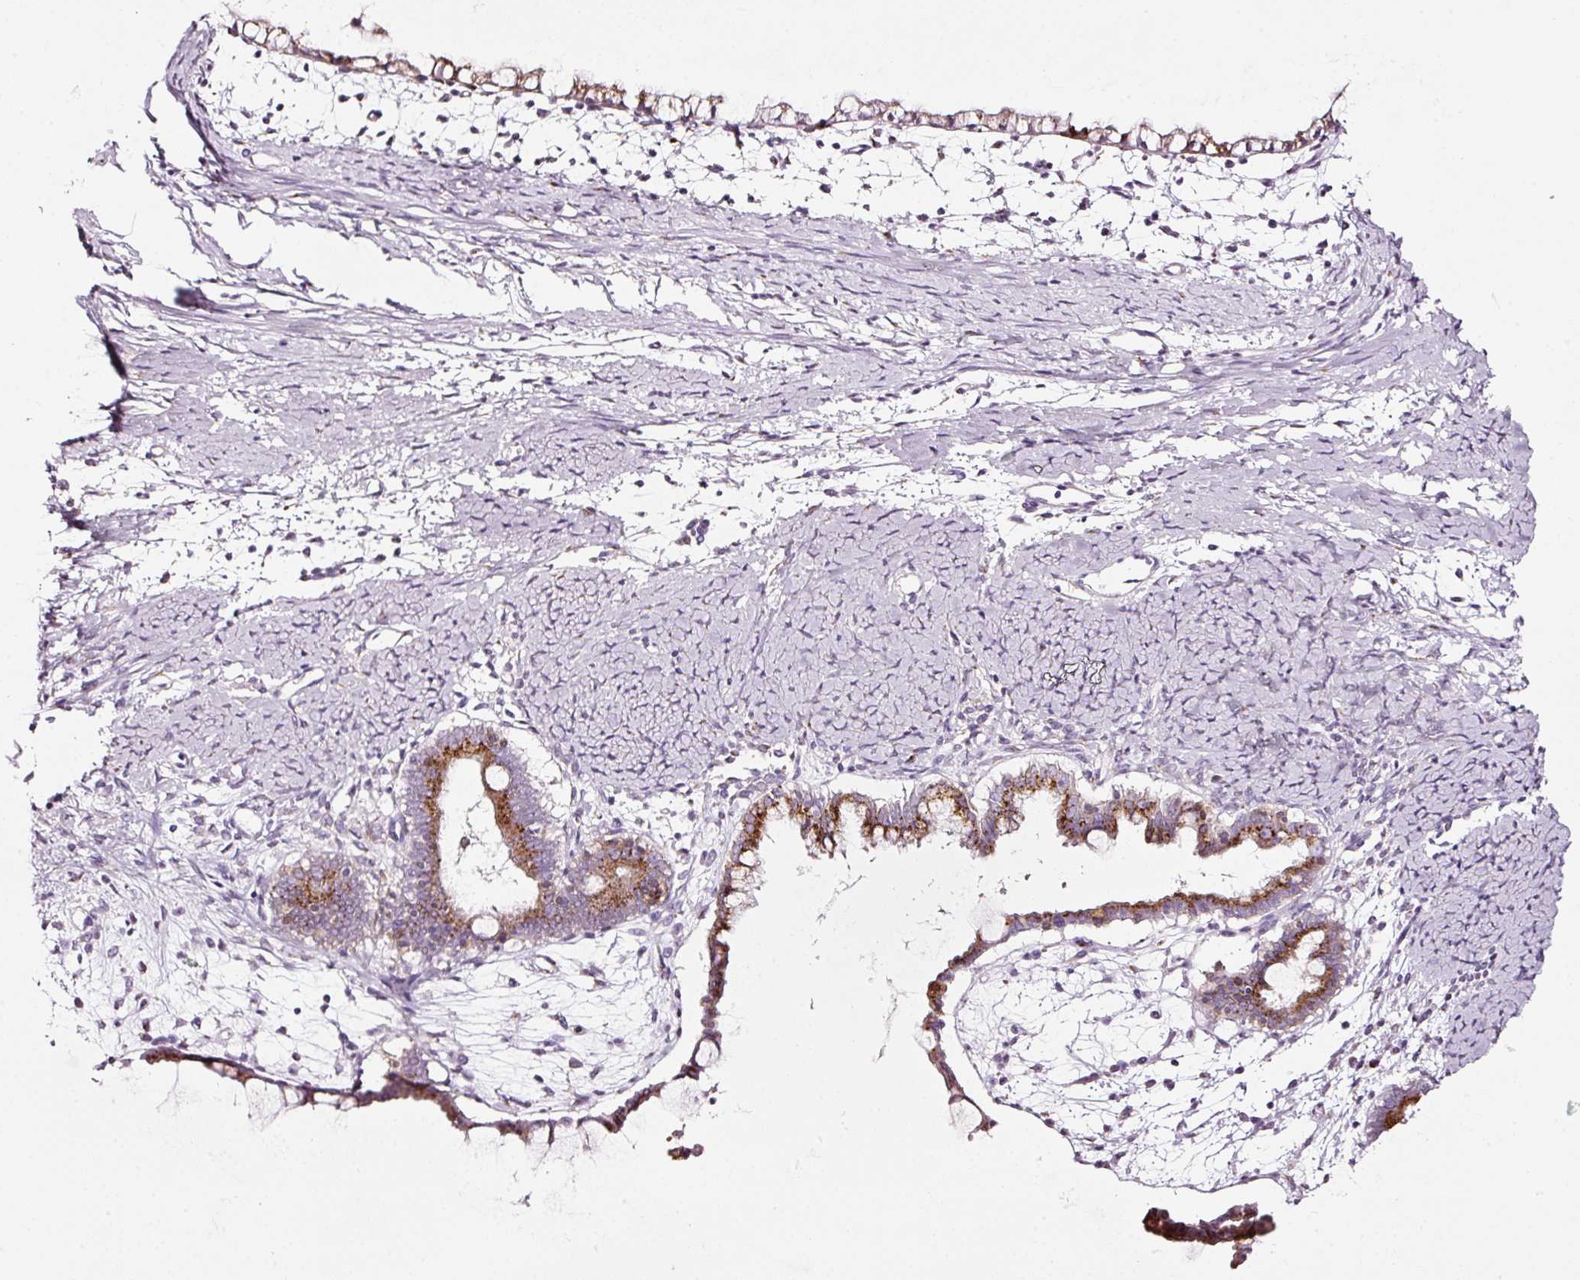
{"staining": {"intensity": "strong", "quantity": ">75%", "location": "cytoplasmic/membranous"}, "tissue": "ovarian cancer", "cell_type": "Tumor cells", "image_type": "cancer", "snomed": [{"axis": "morphology", "description": "Cystadenocarcinoma, mucinous, NOS"}, {"axis": "topography", "description": "Ovary"}], "caption": "Immunohistochemistry micrograph of human ovarian mucinous cystadenocarcinoma stained for a protein (brown), which demonstrates high levels of strong cytoplasmic/membranous staining in about >75% of tumor cells.", "gene": "SDF4", "patient": {"sex": "female", "age": 61}}